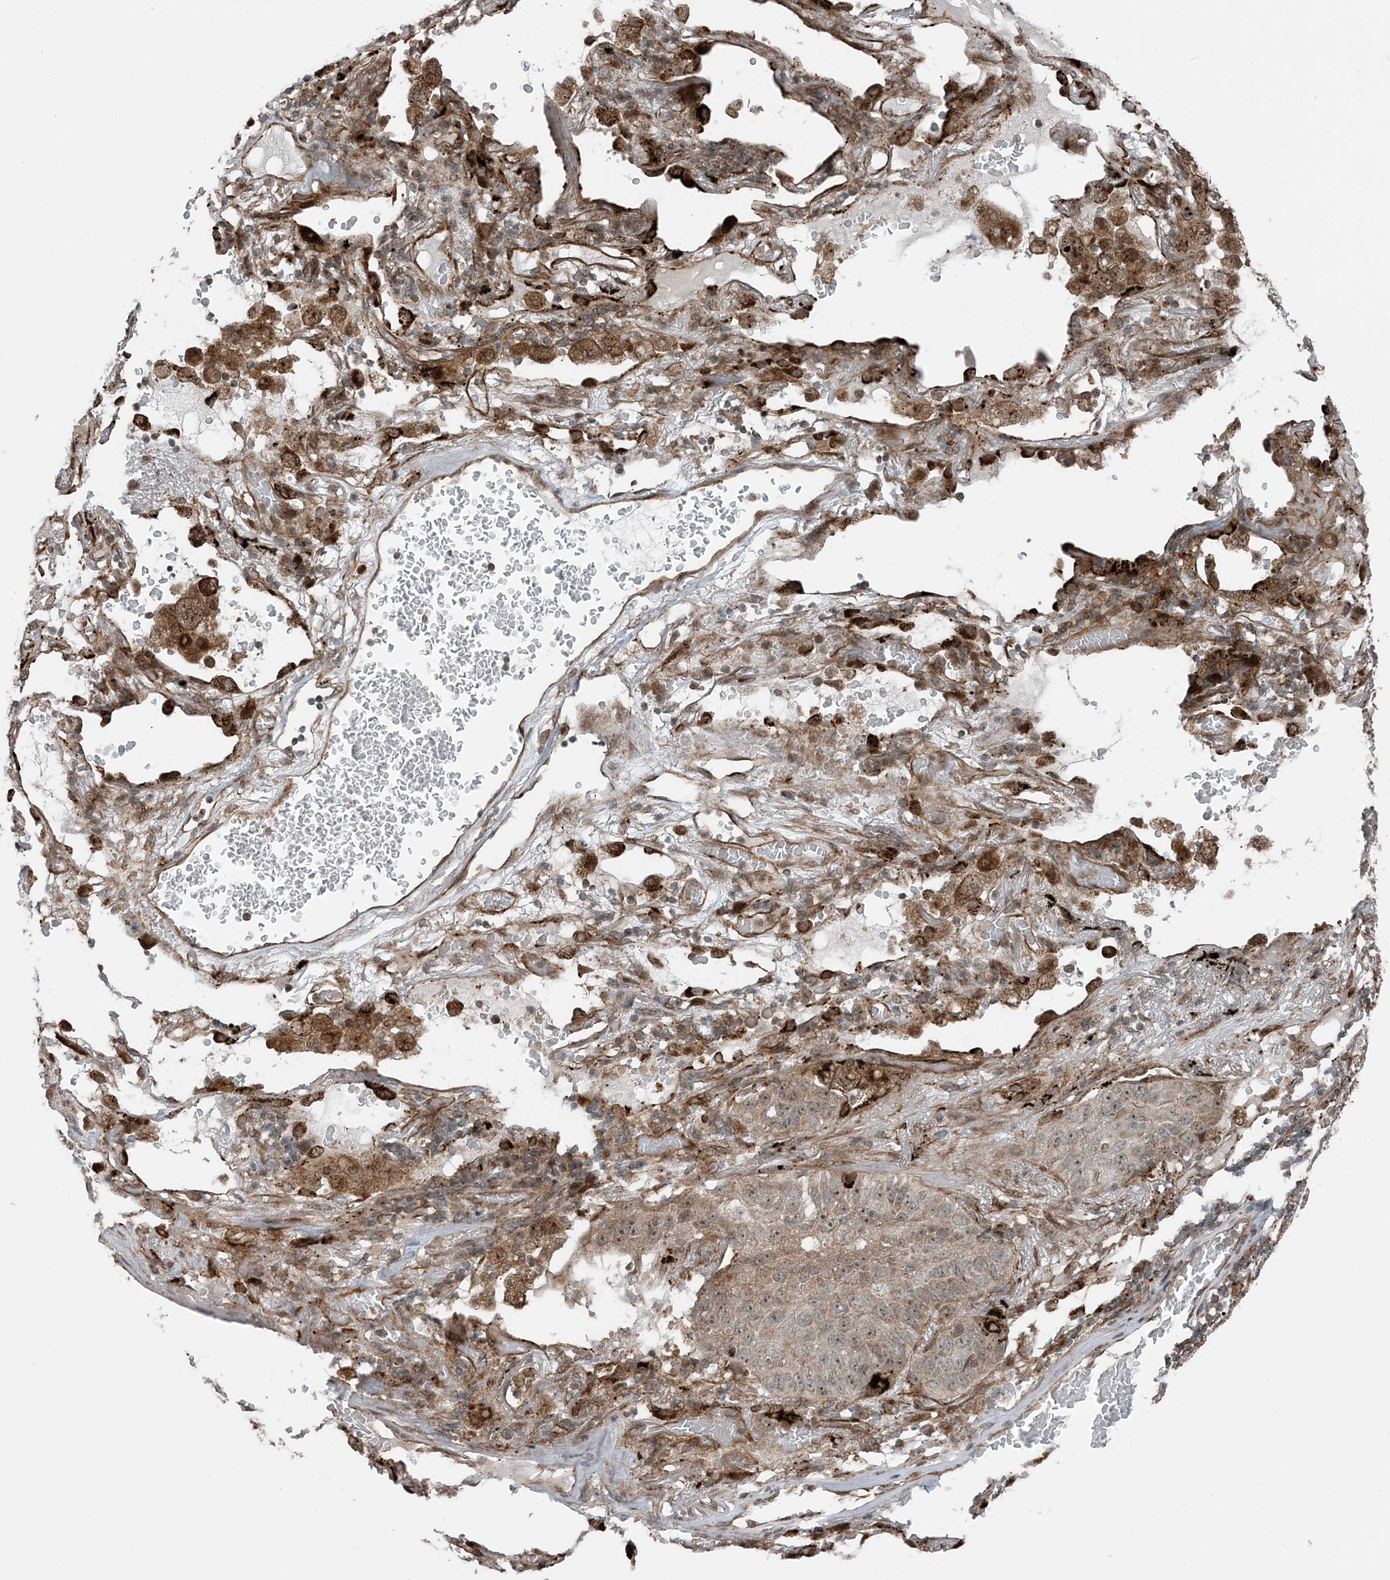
{"staining": {"intensity": "moderate", "quantity": ">75%", "location": "cytoplasmic/membranous,nuclear"}, "tissue": "lung cancer", "cell_type": "Tumor cells", "image_type": "cancer", "snomed": [{"axis": "morphology", "description": "Squamous cell carcinoma, NOS"}, {"axis": "topography", "description": "Lung"}], "caption": "Tumor cells display medium levels of moderate cytoplasmic/membranous and nuclear expression in approximately >75% of cells in lung cancer (squamous cell carcinoma). The staining was performed using DAB to visualize the protein expression in brown, while the nuclei were stained in blue with hematoxylin (Magnification: 20x).", "gene": "EDEM2", "patient": {"sex": "male", "age": 57}}